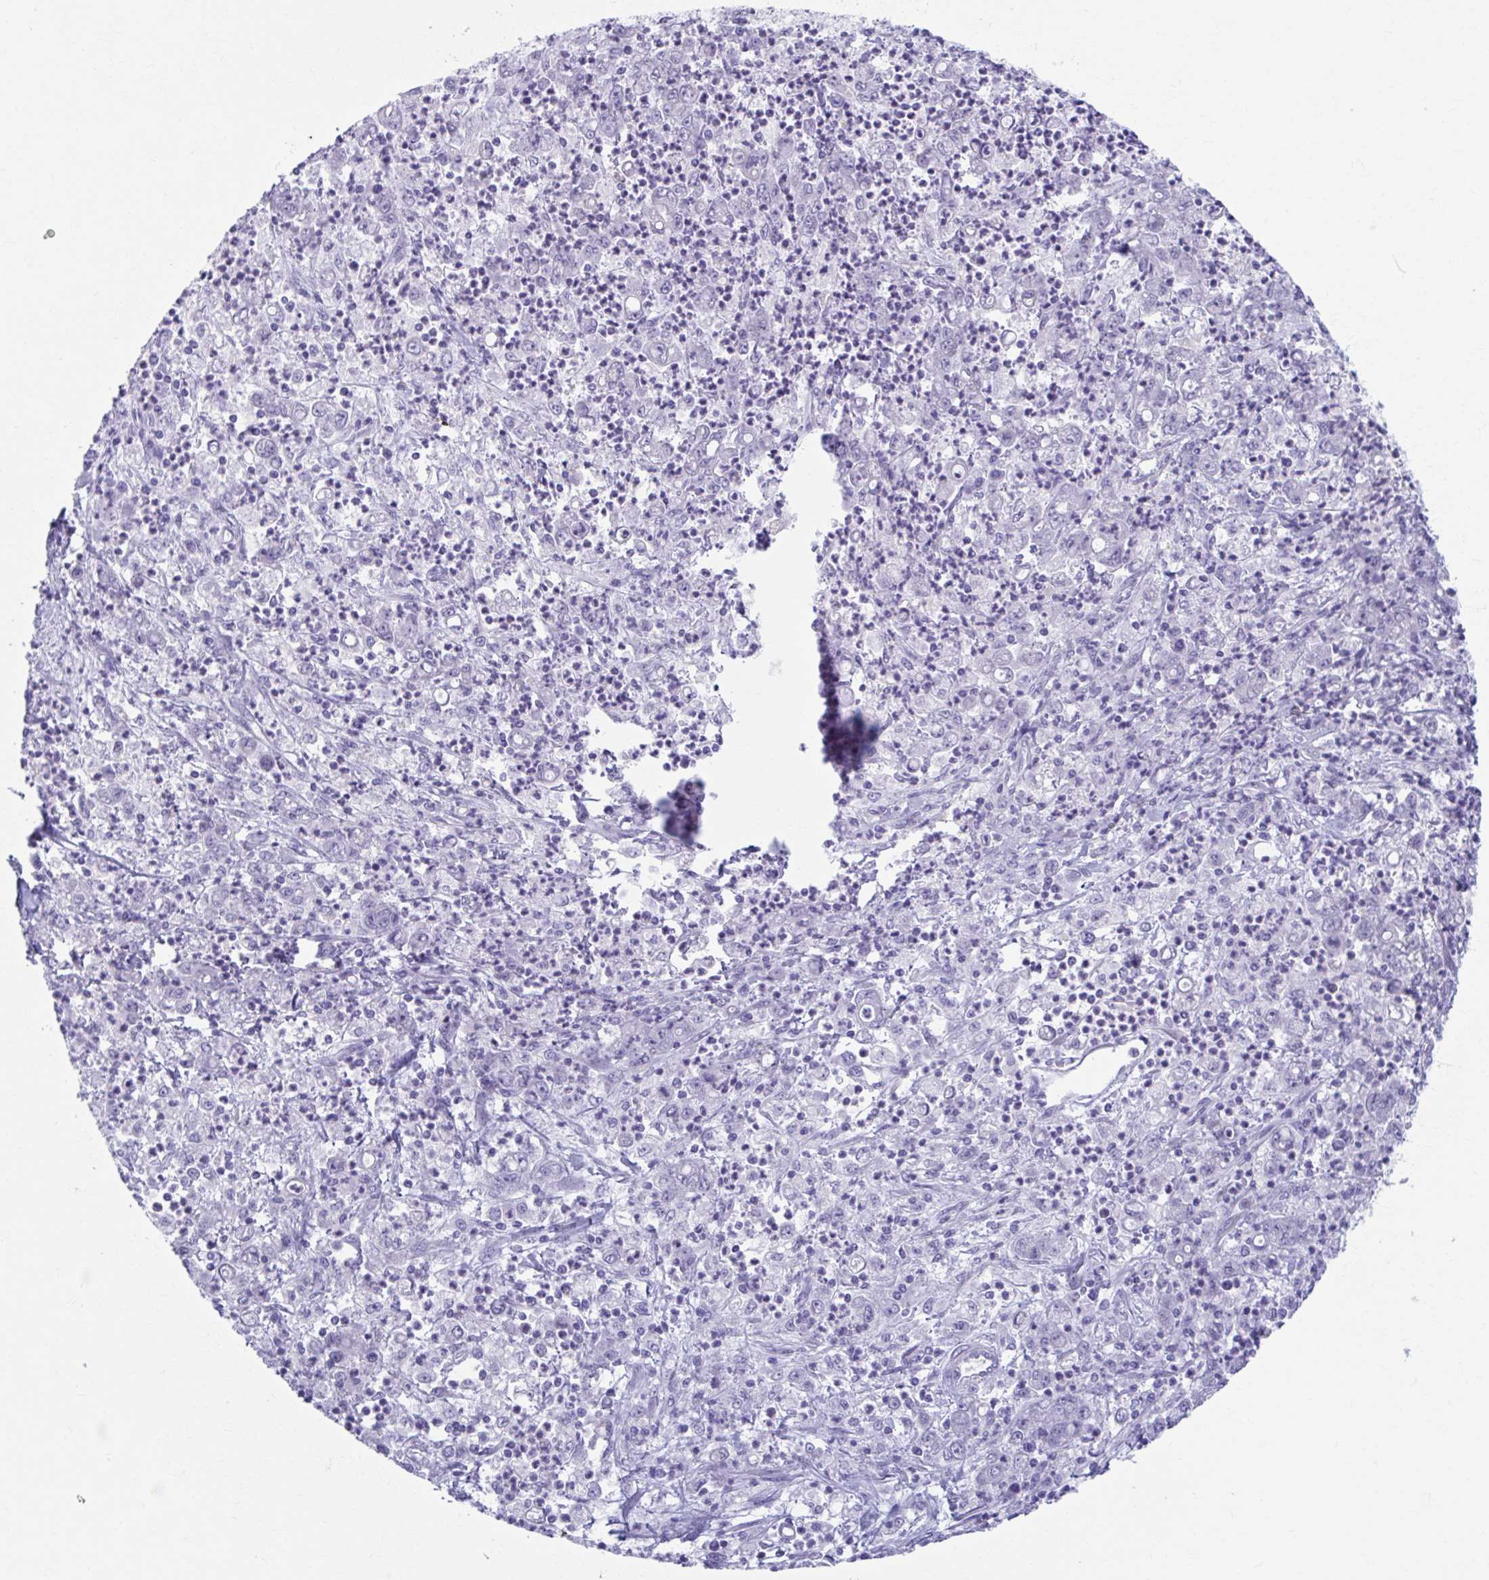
{"staining": {"intensity": "negative", "quantity": "none", "location": "none"}, "tissue": "stomach cancer", "cell_type": "Tumor cells", "image_type": "cancer", "snomed": [{"axis": "morphology", "description": "Adenocarcinoma, NOS"}, {"axis": "topography", "description": "Stomach, lower"}], "caption": "Tumor cells are negative for brown protein staining in stomach adenocarcinoma. (DAB (3,3'-diaminobenzidine) immunohistochemistry (IHC), high magnification).", "gene": "CCDC105", "patient": {"sex": "female", "age": 71}}